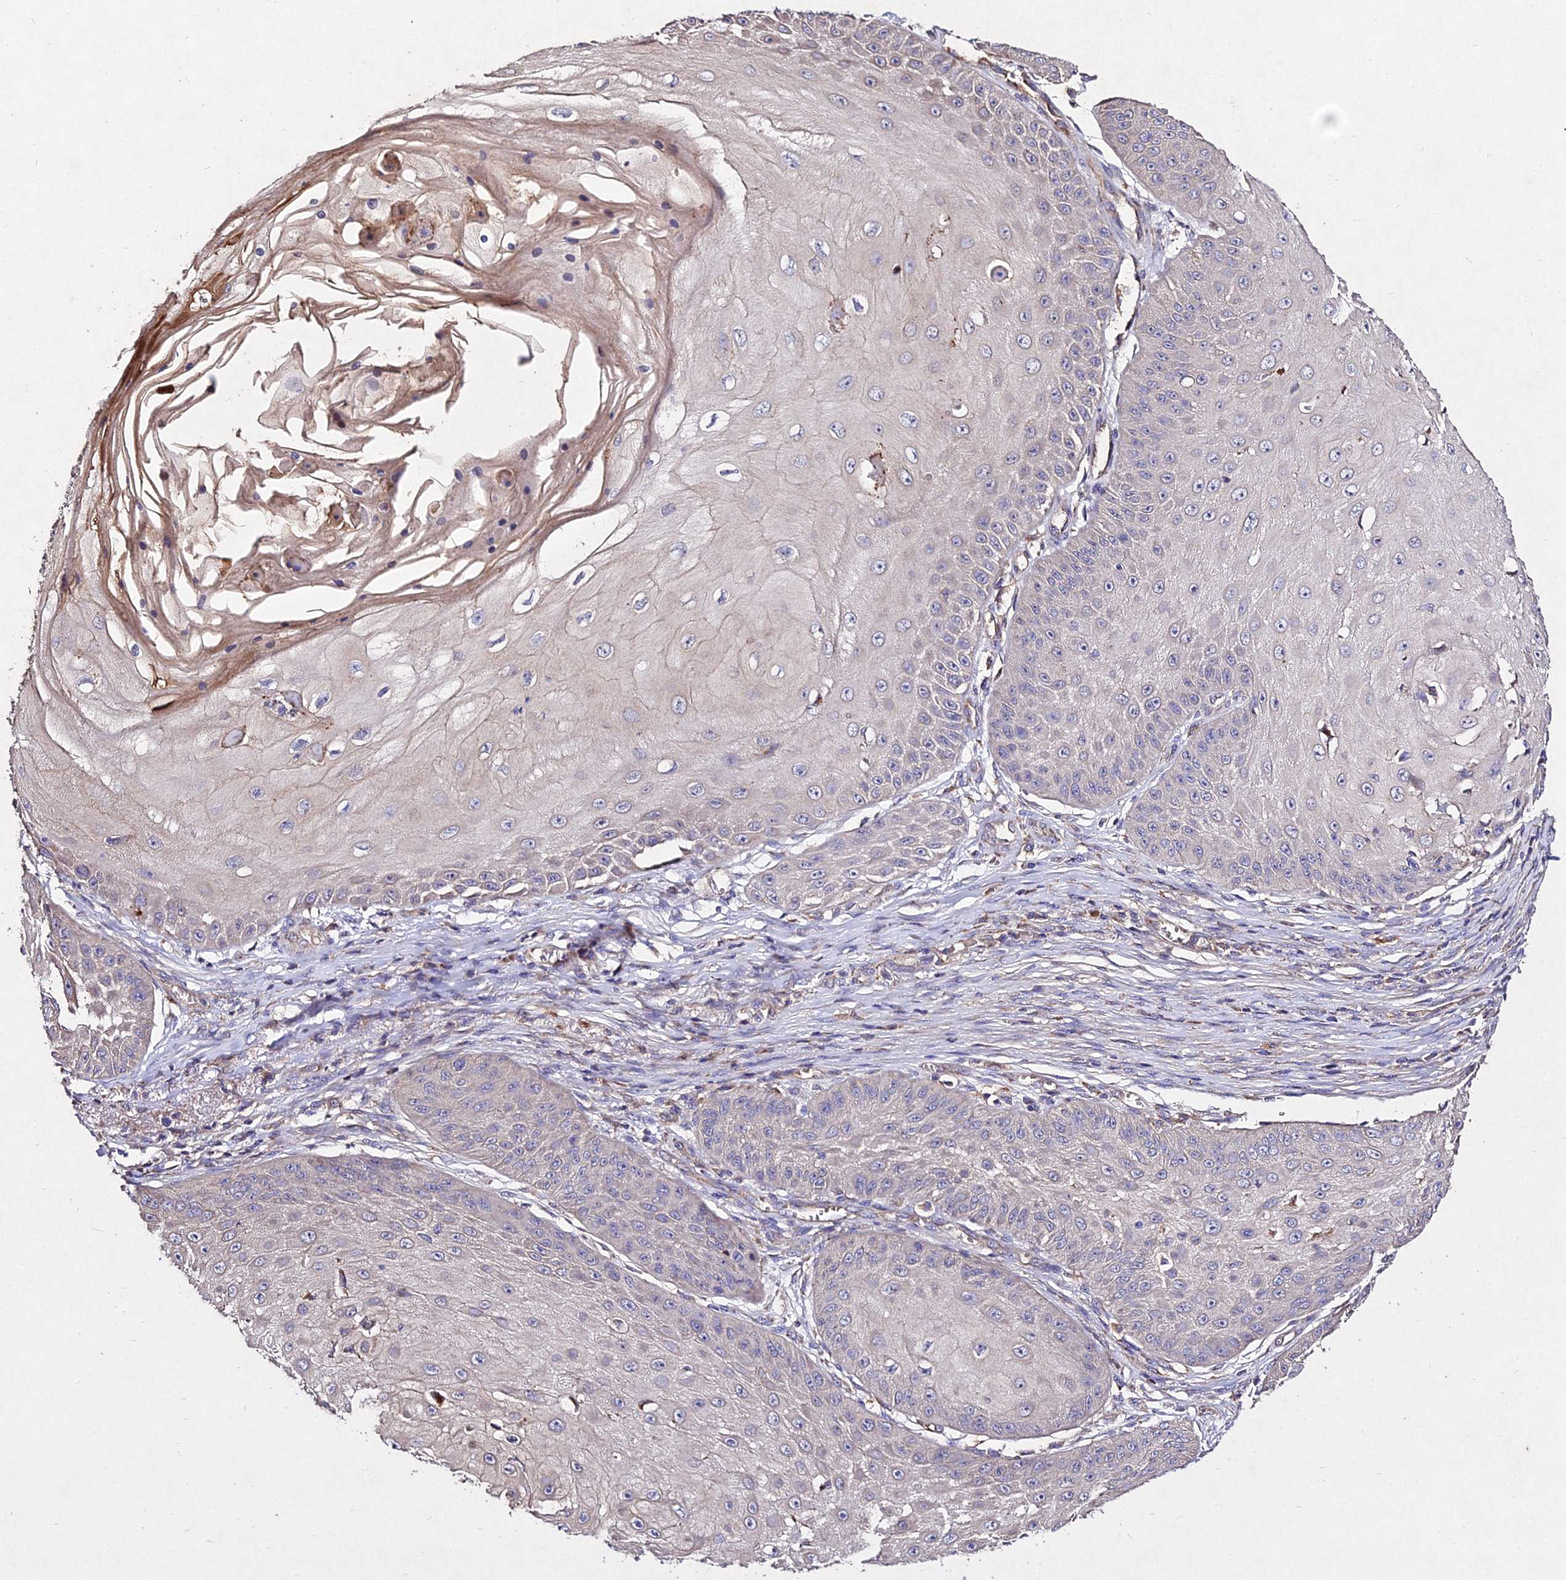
{"staining": {"intensity": "negative", "quantity": "none", "location": "none"}, "tissue": "skin cancer", "cell_type": "Tumor cells", "image_type": "cancer", "snomed": [{"axis": "morphology", "description": "Squamous cell carcinoma, NOS"}, {"axis": "topography", "description": "Skin"}], "caption": "The immunohistochemistry (IHC) histopathology image has no significant positivity in tumor cells of skin squamous cell carcinoma tissue.", "gene": "AP3M2", "patient": {"sex": "male", "age": 70}}